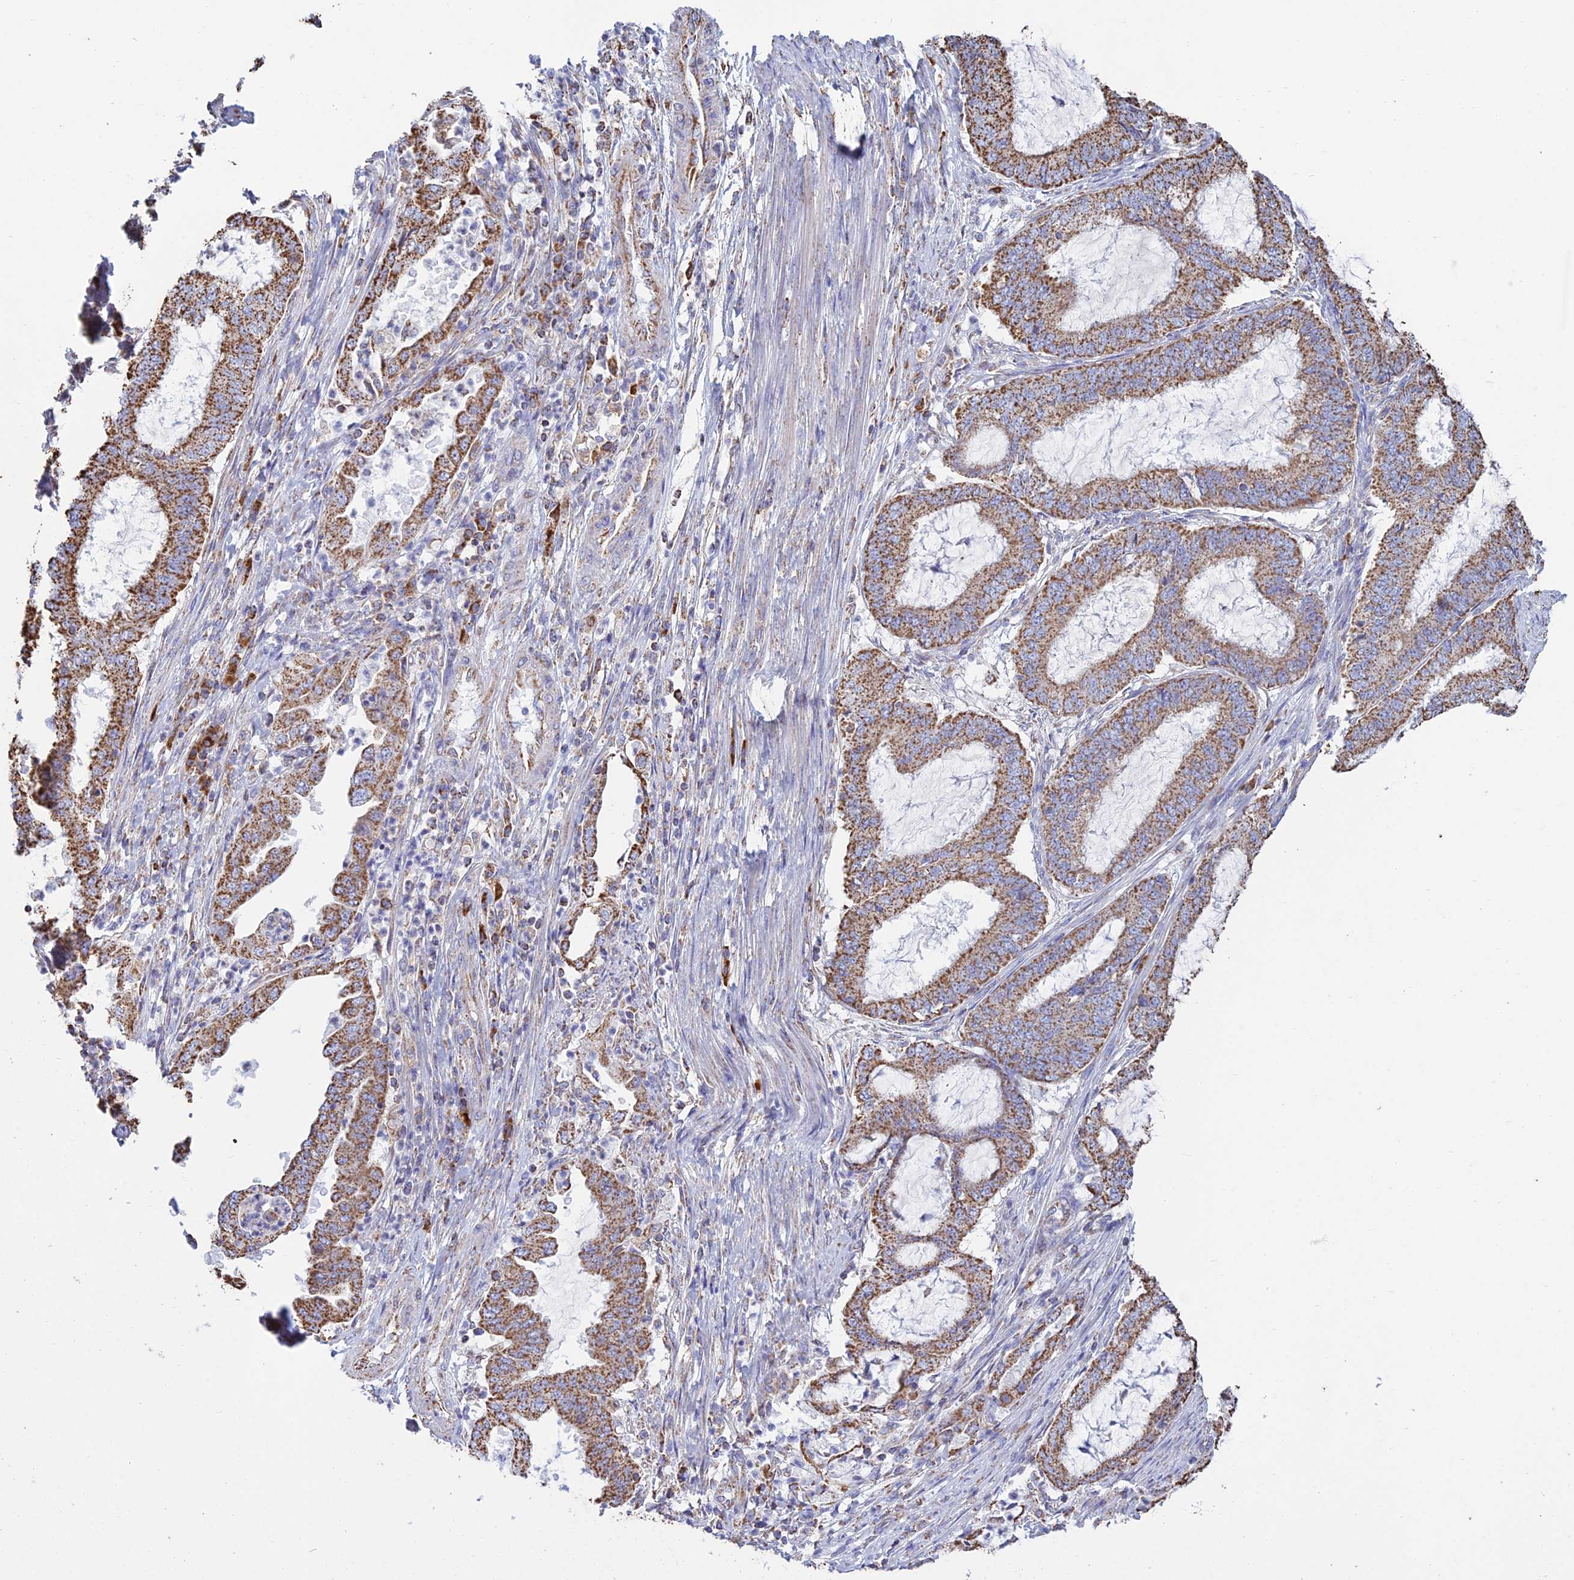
{"staining": {"intensity": "moderate", "quantity": ">75%", "location": "cytoplasmic/membranous"}, "tissue": "endometrial cancer", "cell_type": "Tumor cells", "image_type": "cancer", "snomed": [{"axis": "morphology", "description": "Adenocarcinoma, NOS"}, {"axis": "topography", "description": "Endometrium"}], "caption": "The photomicrograph reveals immunohistochemical staining of endometrial cancer. There is moderate cytoplasmic/membranous staining is present in approximately >75% of tumor cells.", "gene": "OR2W3", "patient": {"sex": "female", "age": 51}}